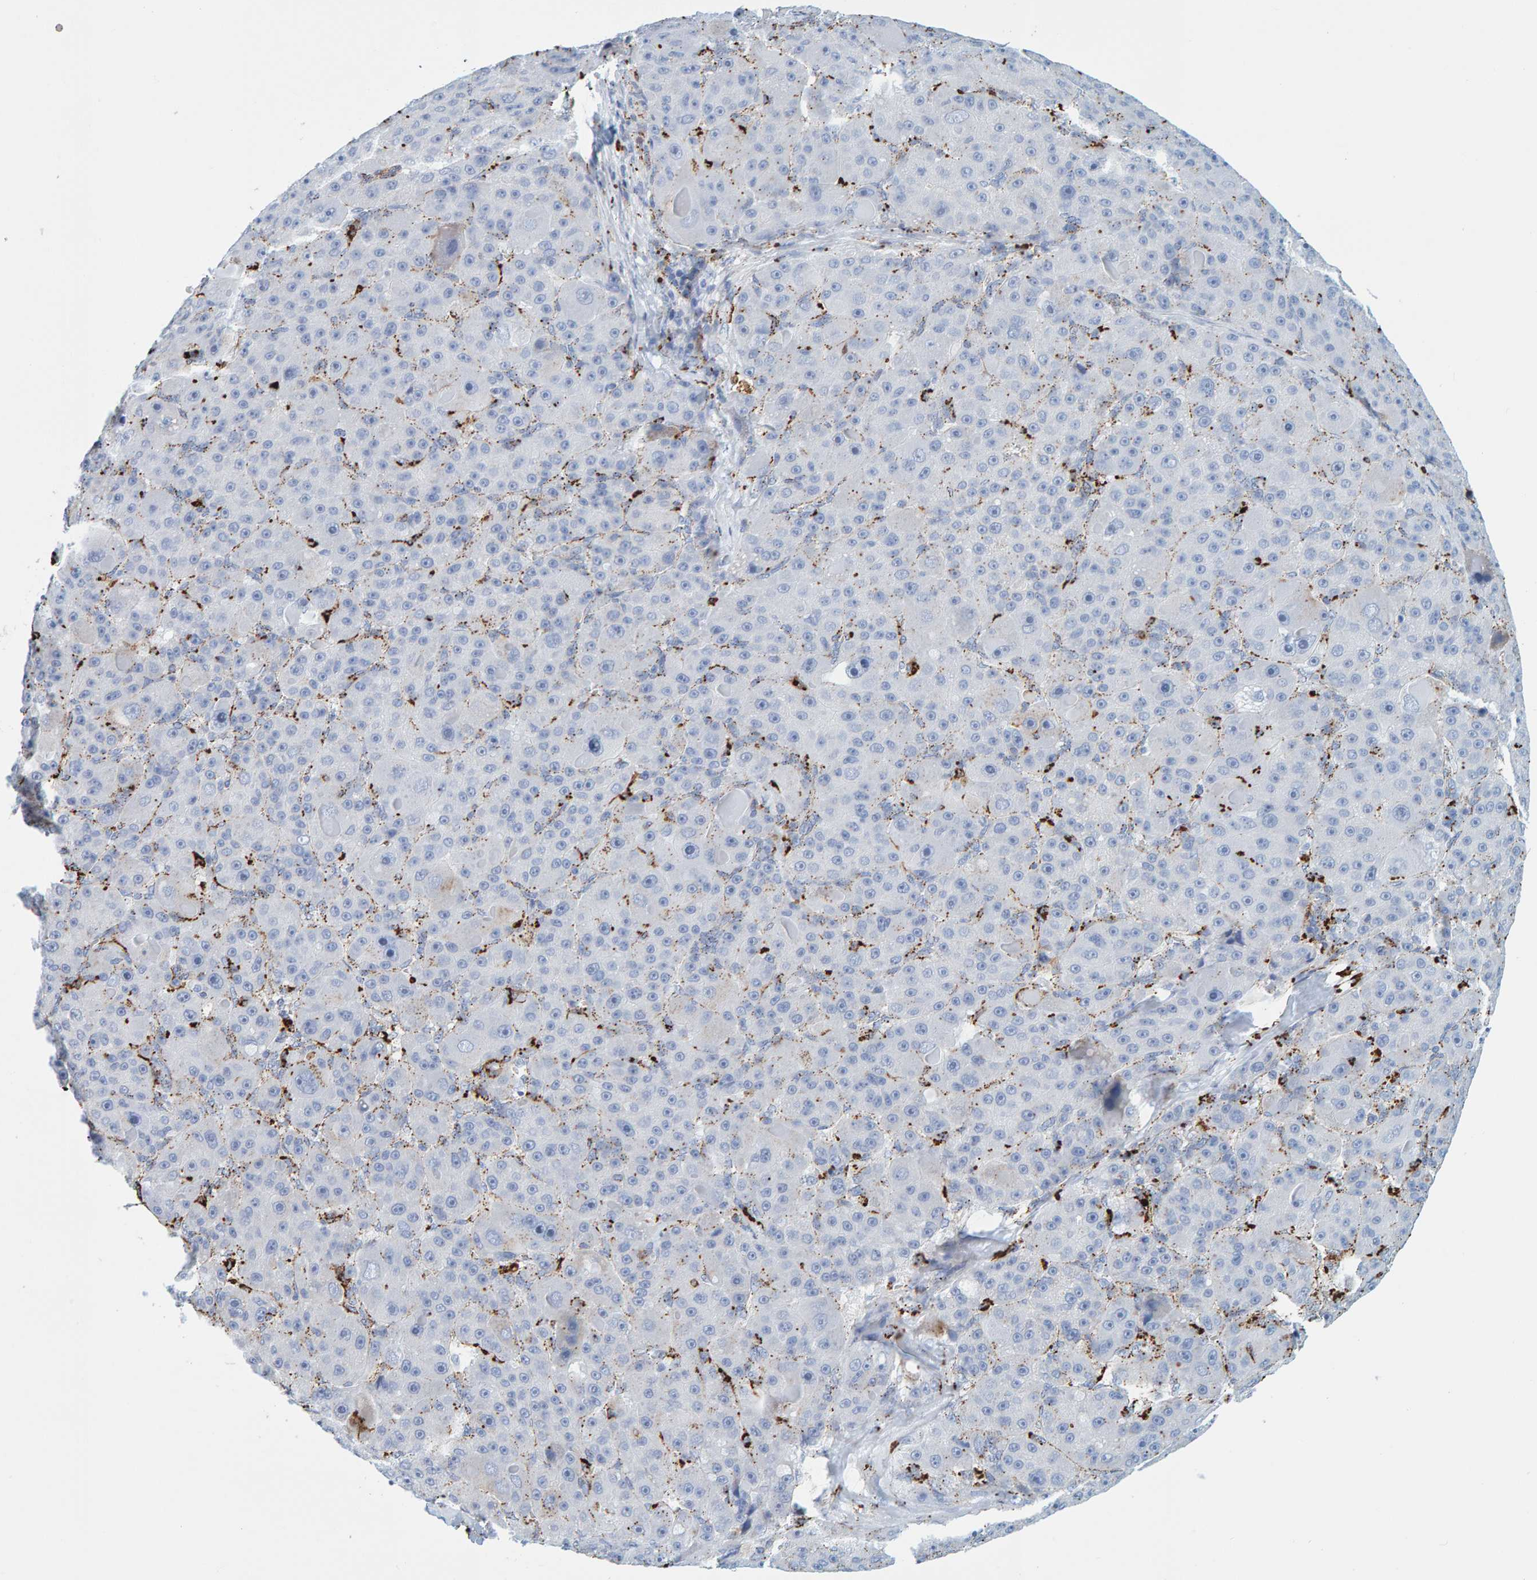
{"staining": {"intensity": "moderate", "quantity": "<25%", "location": "cytoplasmic/membranous"}, "tissue": "liver cancer", "cell_type": "Tumor cells", "image_type": "cancer", "snomed": [{"axis": "morphology", "description": "Carcinoma, Hepatocellular, NOS"}, {"axis": "topography", "description": "Liver"}], "caption": "The photomicrograph reveals staining of liver cancer (hepatocellular carcinoma), revealing moderate cytoplasmic/membranous protein expression (brown color) within tumor cells.", "gene": "BIN3", "patient": {"sex": "male", "age": 76}}